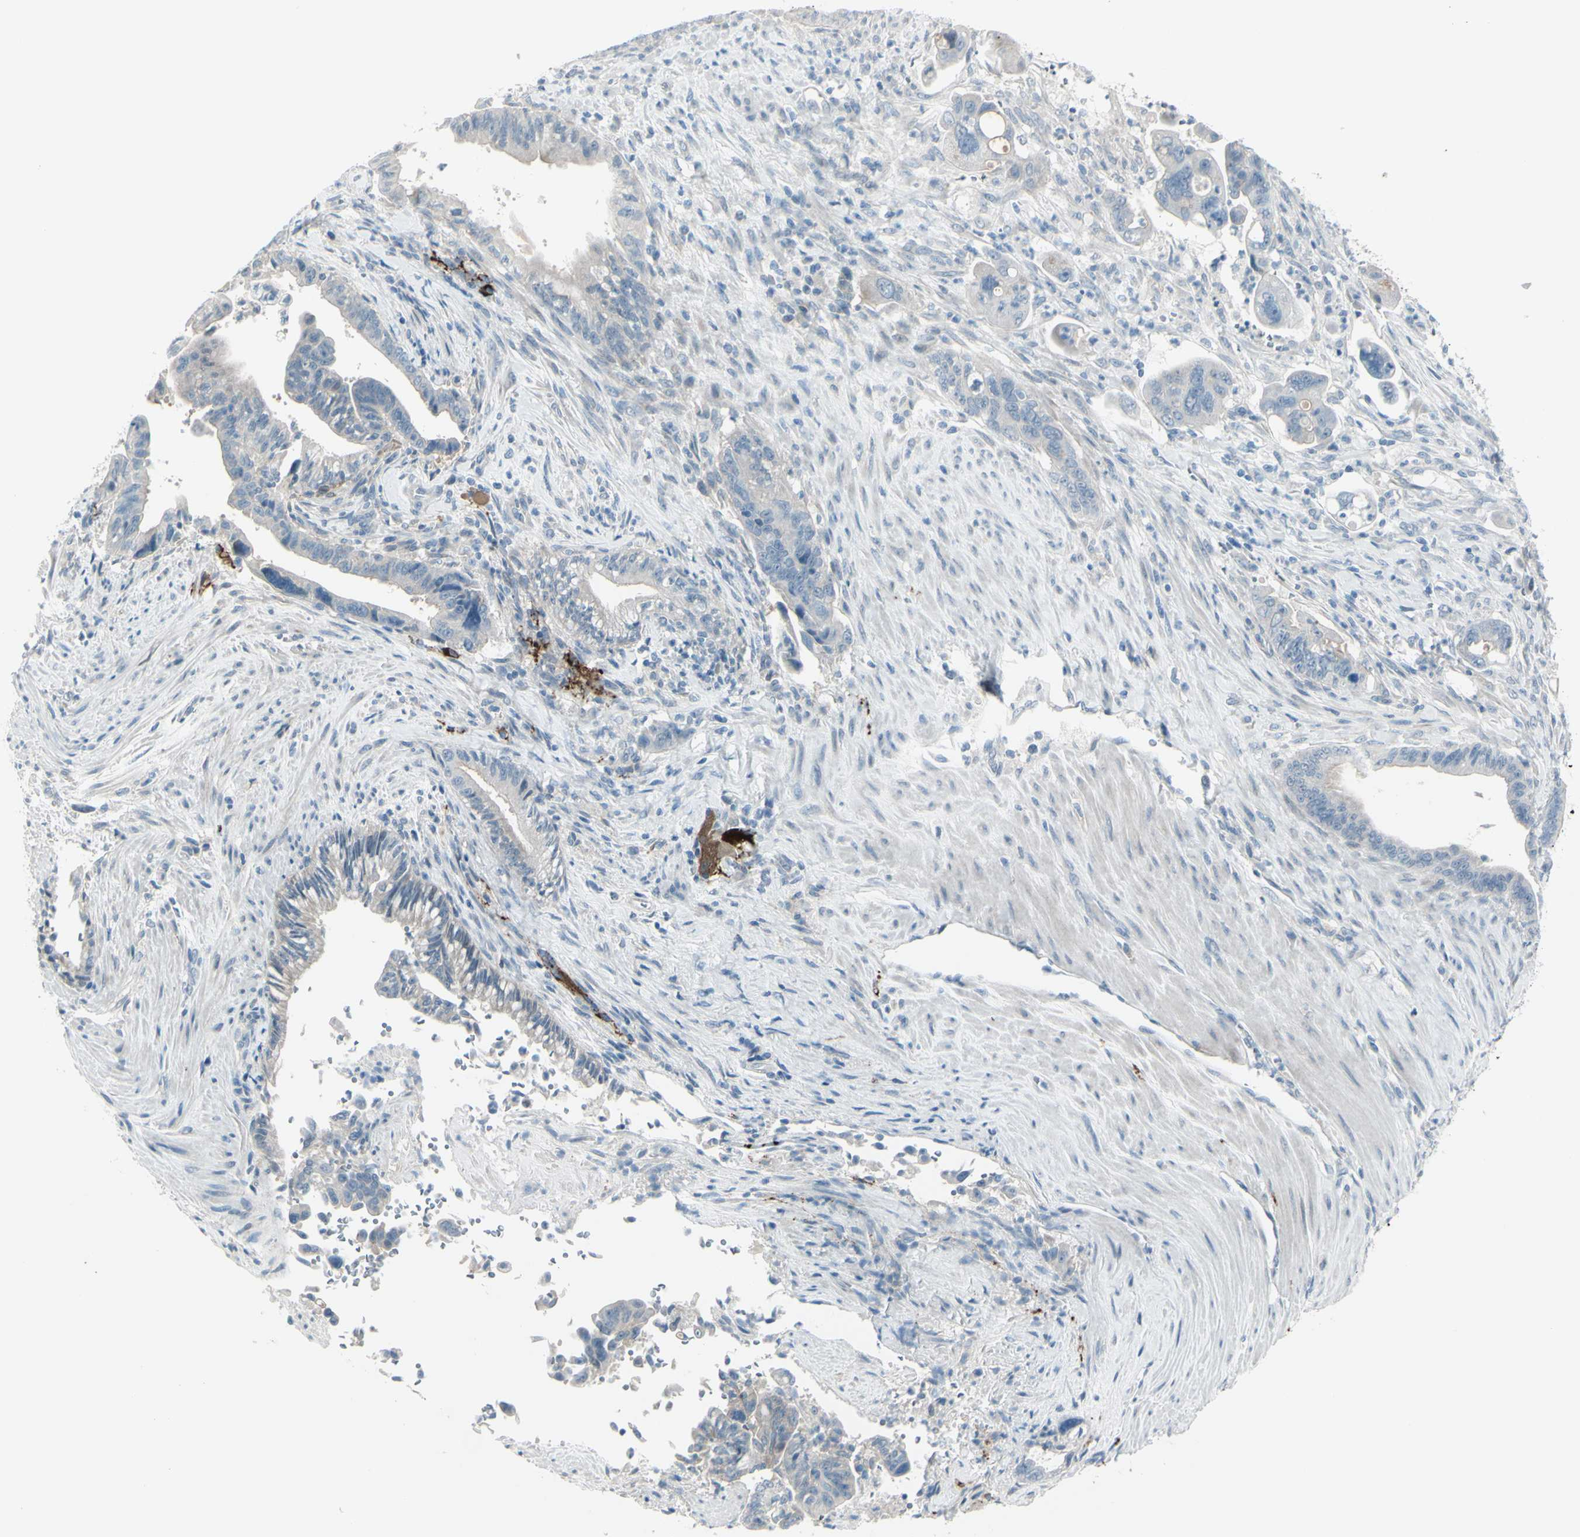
{"staining": {"intensity": "negative", "quantity": "none", "location": "none"}, "tissue": "pancreatic cancer", "cell_type": "Tumor cells", "image_type": "cancer", "snomed": [{"axis": "morphology", "description": "Adenocarcinoma, NOS"}, {"axis": "topography", "description": "Pancreas"}], "caption": "This is an immunohistochemistry histopathology image of pancreatic adenocarcinoma. There is no staining in tumor cells.", "gene": "GPR34", "patient": {"sex": "male", "age": 70}}